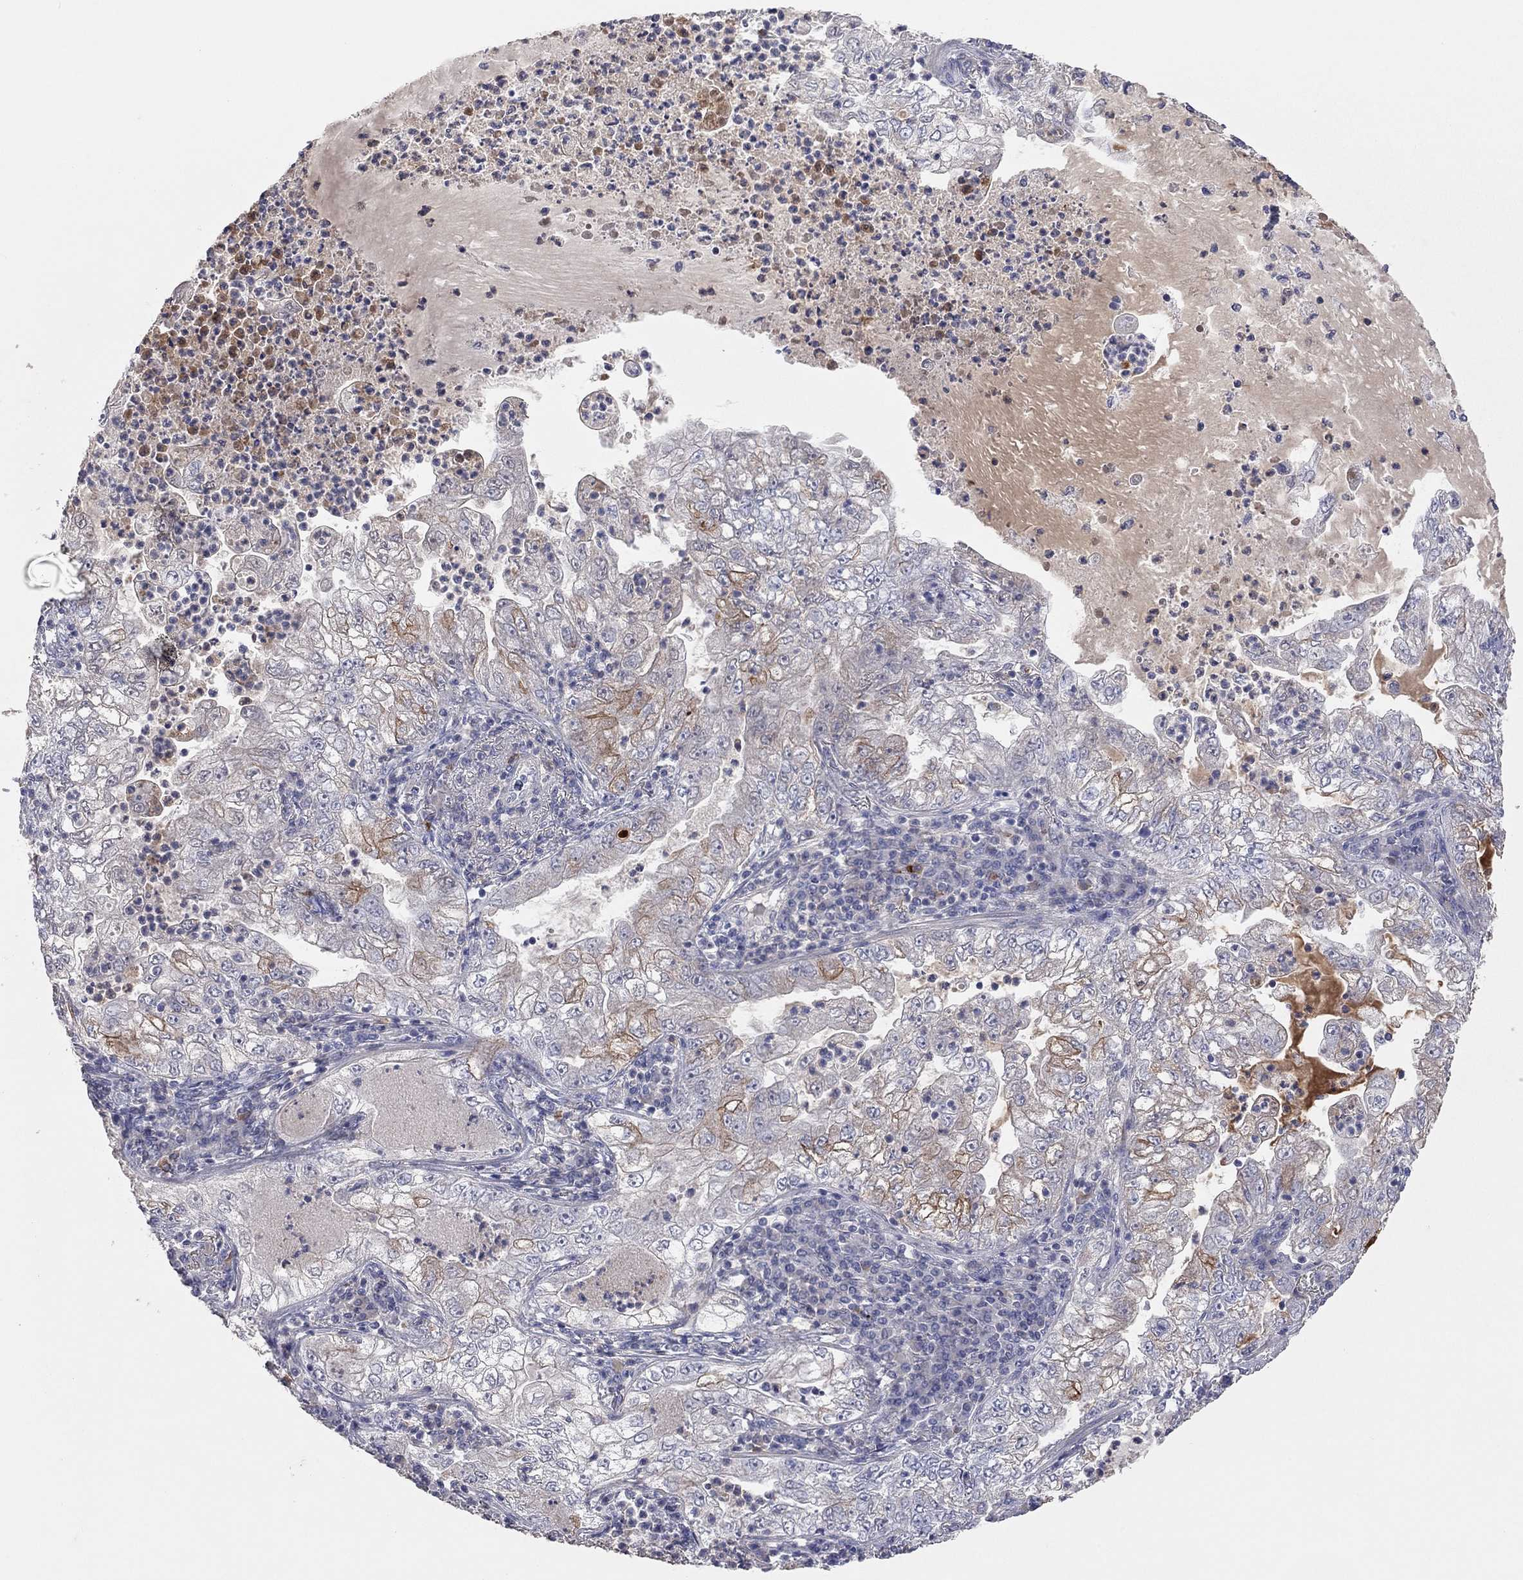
{"staining": {"intensity": "moderate", "quantity": "<25%", "location": "cytoplasmic/membranous"}, "tissue": "lung cancer", "cell_type": "Tumor cells", "image_type": "cancer", "snomed": [{"axis": "morphology", "description": "Adenocarcinoma, NOS"}, {"axis": "topography", "description": "Lung"}], "caption": "Lung adenocarcinoma stained with a brown dye reveals moderate cytoplasmic/membranous positive staining in approximately <25% of tumor cells.", "gene": "KCNB1", "patient": {"sex": "female", "age": 73}}